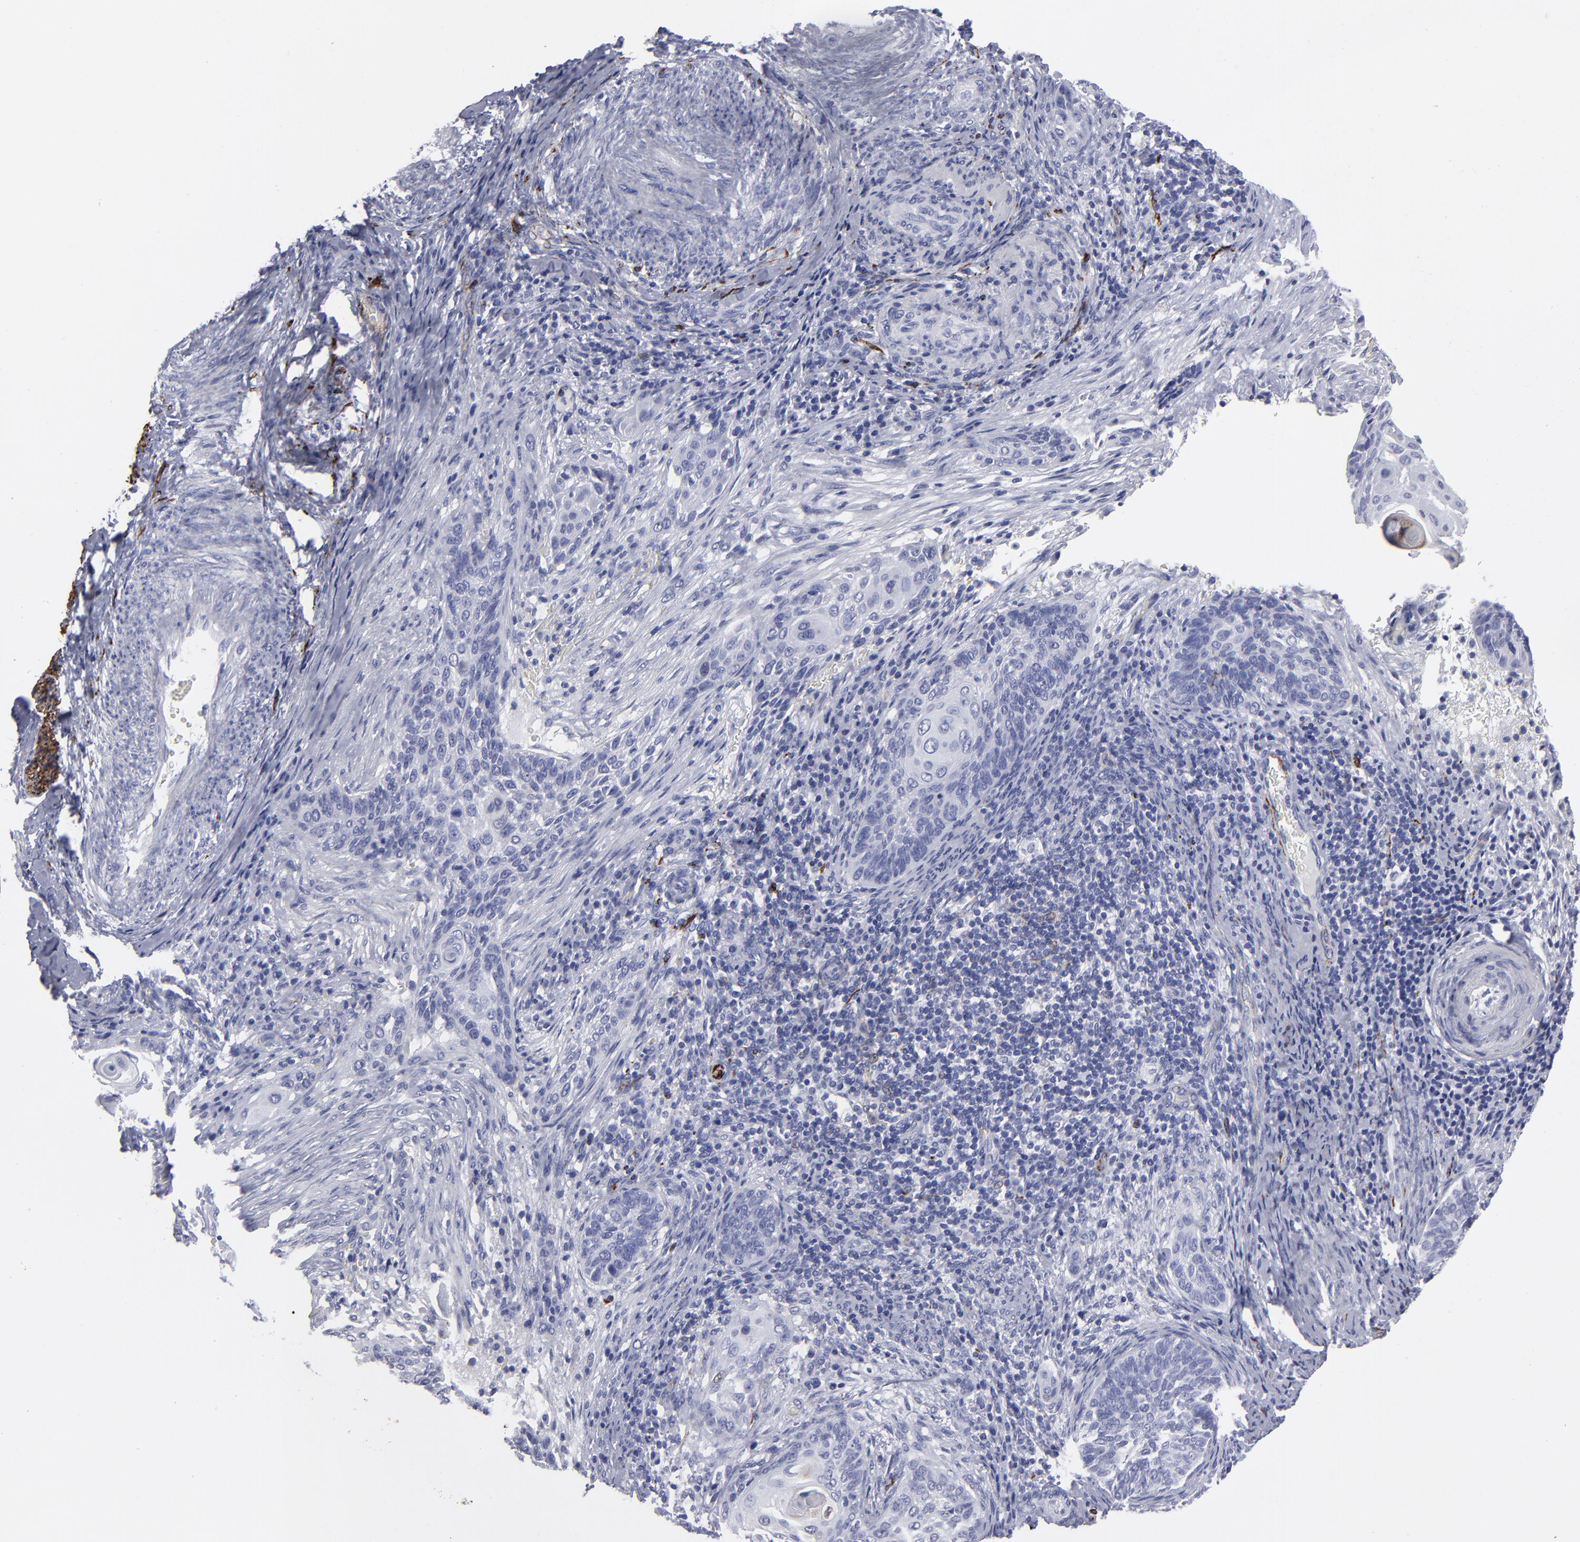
{"staining": {"intensity": "negative", "quantity": "none", "location": "none"}, "tissue": "cervical cancer", "cell_type": "Tumor cells", "image_type": "cancer", "snomed": [{"axis": "morphology", "description": "Squamous cell carcinoma, NOS"}, {"axis": "topography", "description": "Cervix"}], "caption": "Immunohistochemical staining of squamous cell carcinoma (cervical) demonstrates no significant expression in tumor cells. (DAB (3,3'-diaminobenzidine) IHC, high magnification).", "gene": "CADM3", "patient": {"sex": "female", "age": 33}}